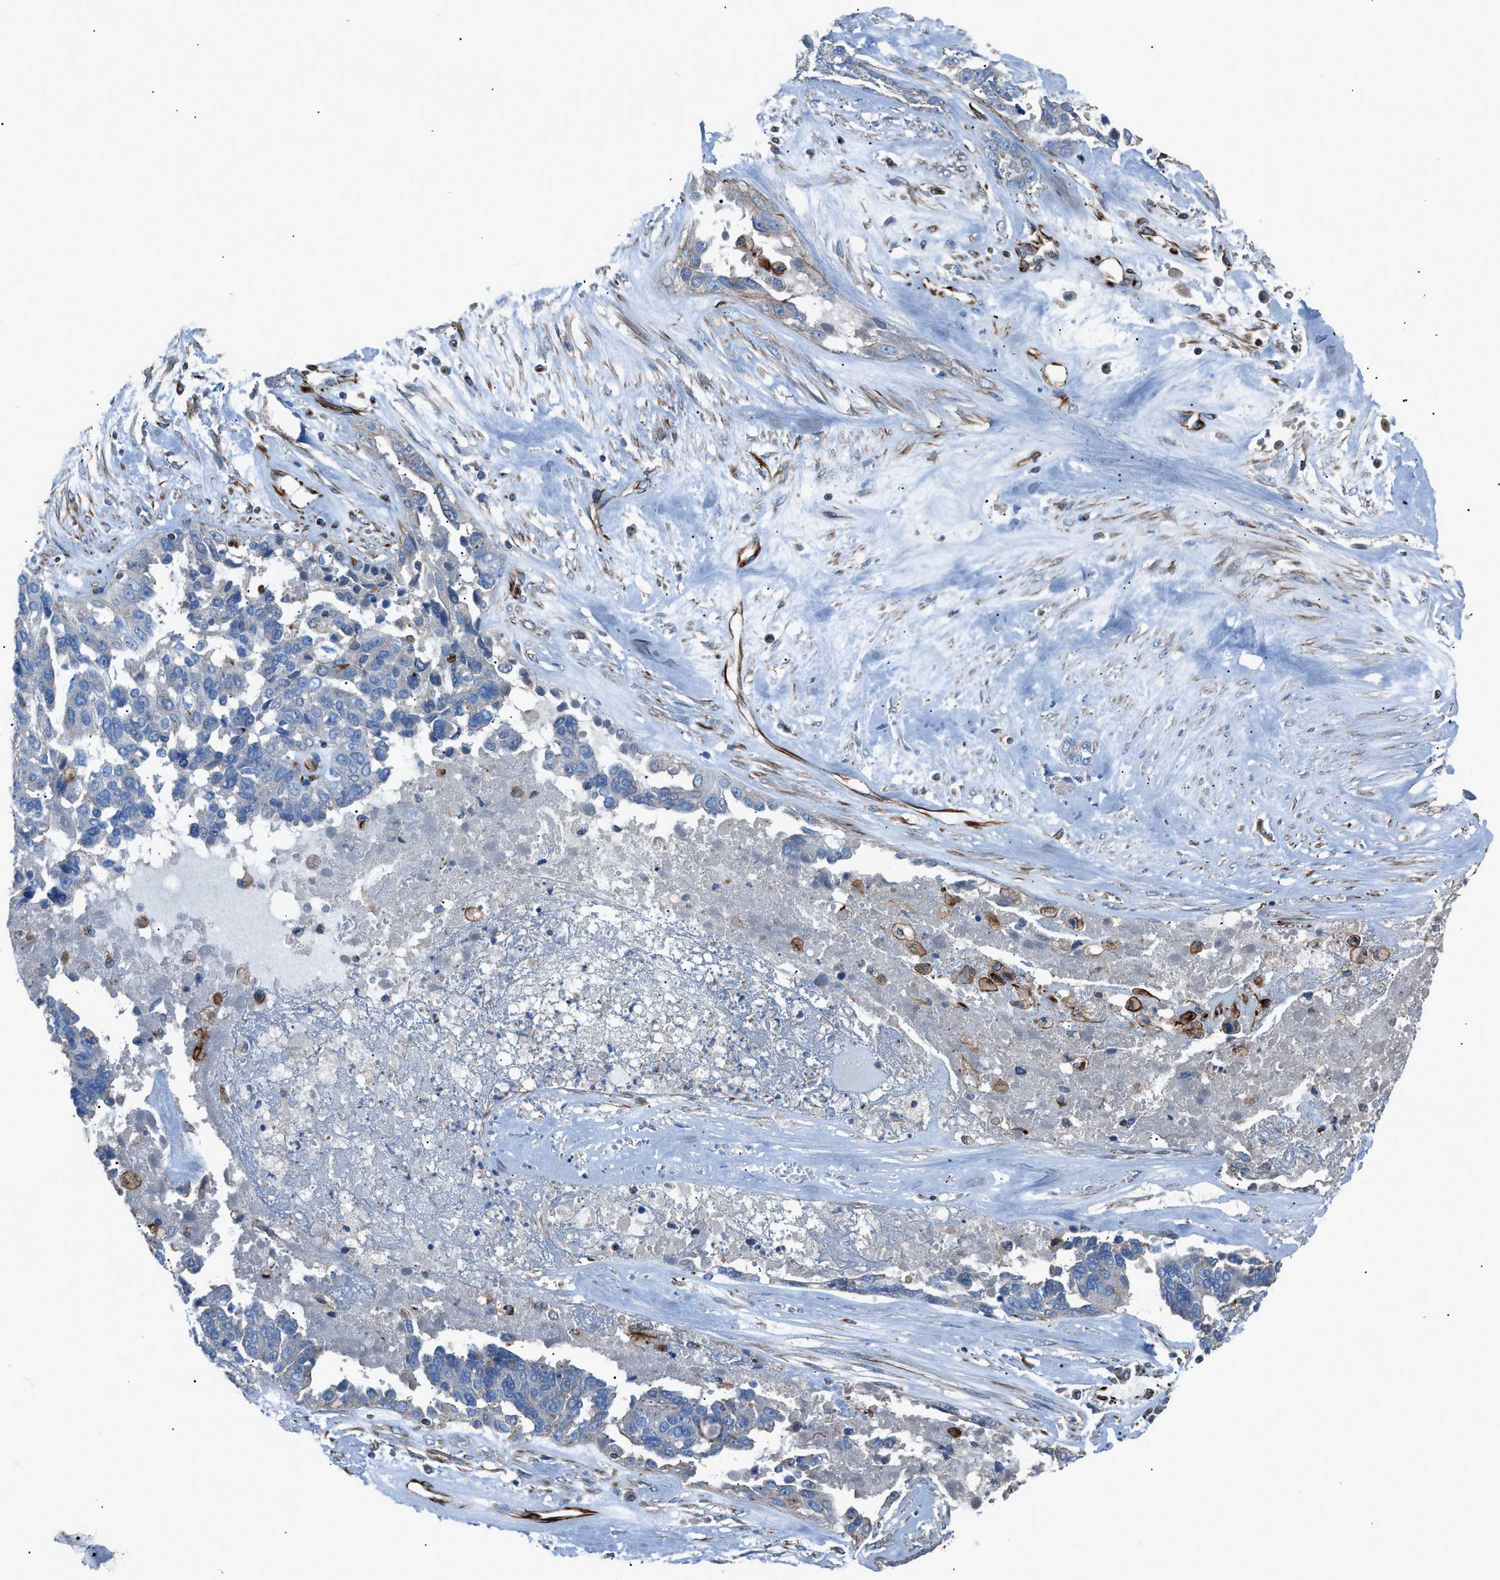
{"staining": {"intensity": "negative", "quantity": "none", "location": "none"}, "tissue": "ovarian cancer", "cell_type": "Tumor cells", "image_type": "cancer", "snomed": [{"axis": "morphology", "description": "Cystadenocarcinoma, serous, NOS"}, {"axis": "topography", "description": "Ovary"}], "caption": "This is an immunohistochemistry (IHC) image of human ovarian cancer. There is no expression in tumor cells.", "gene": "CABP7", "patient": {"sex": "female", "age": 44}}